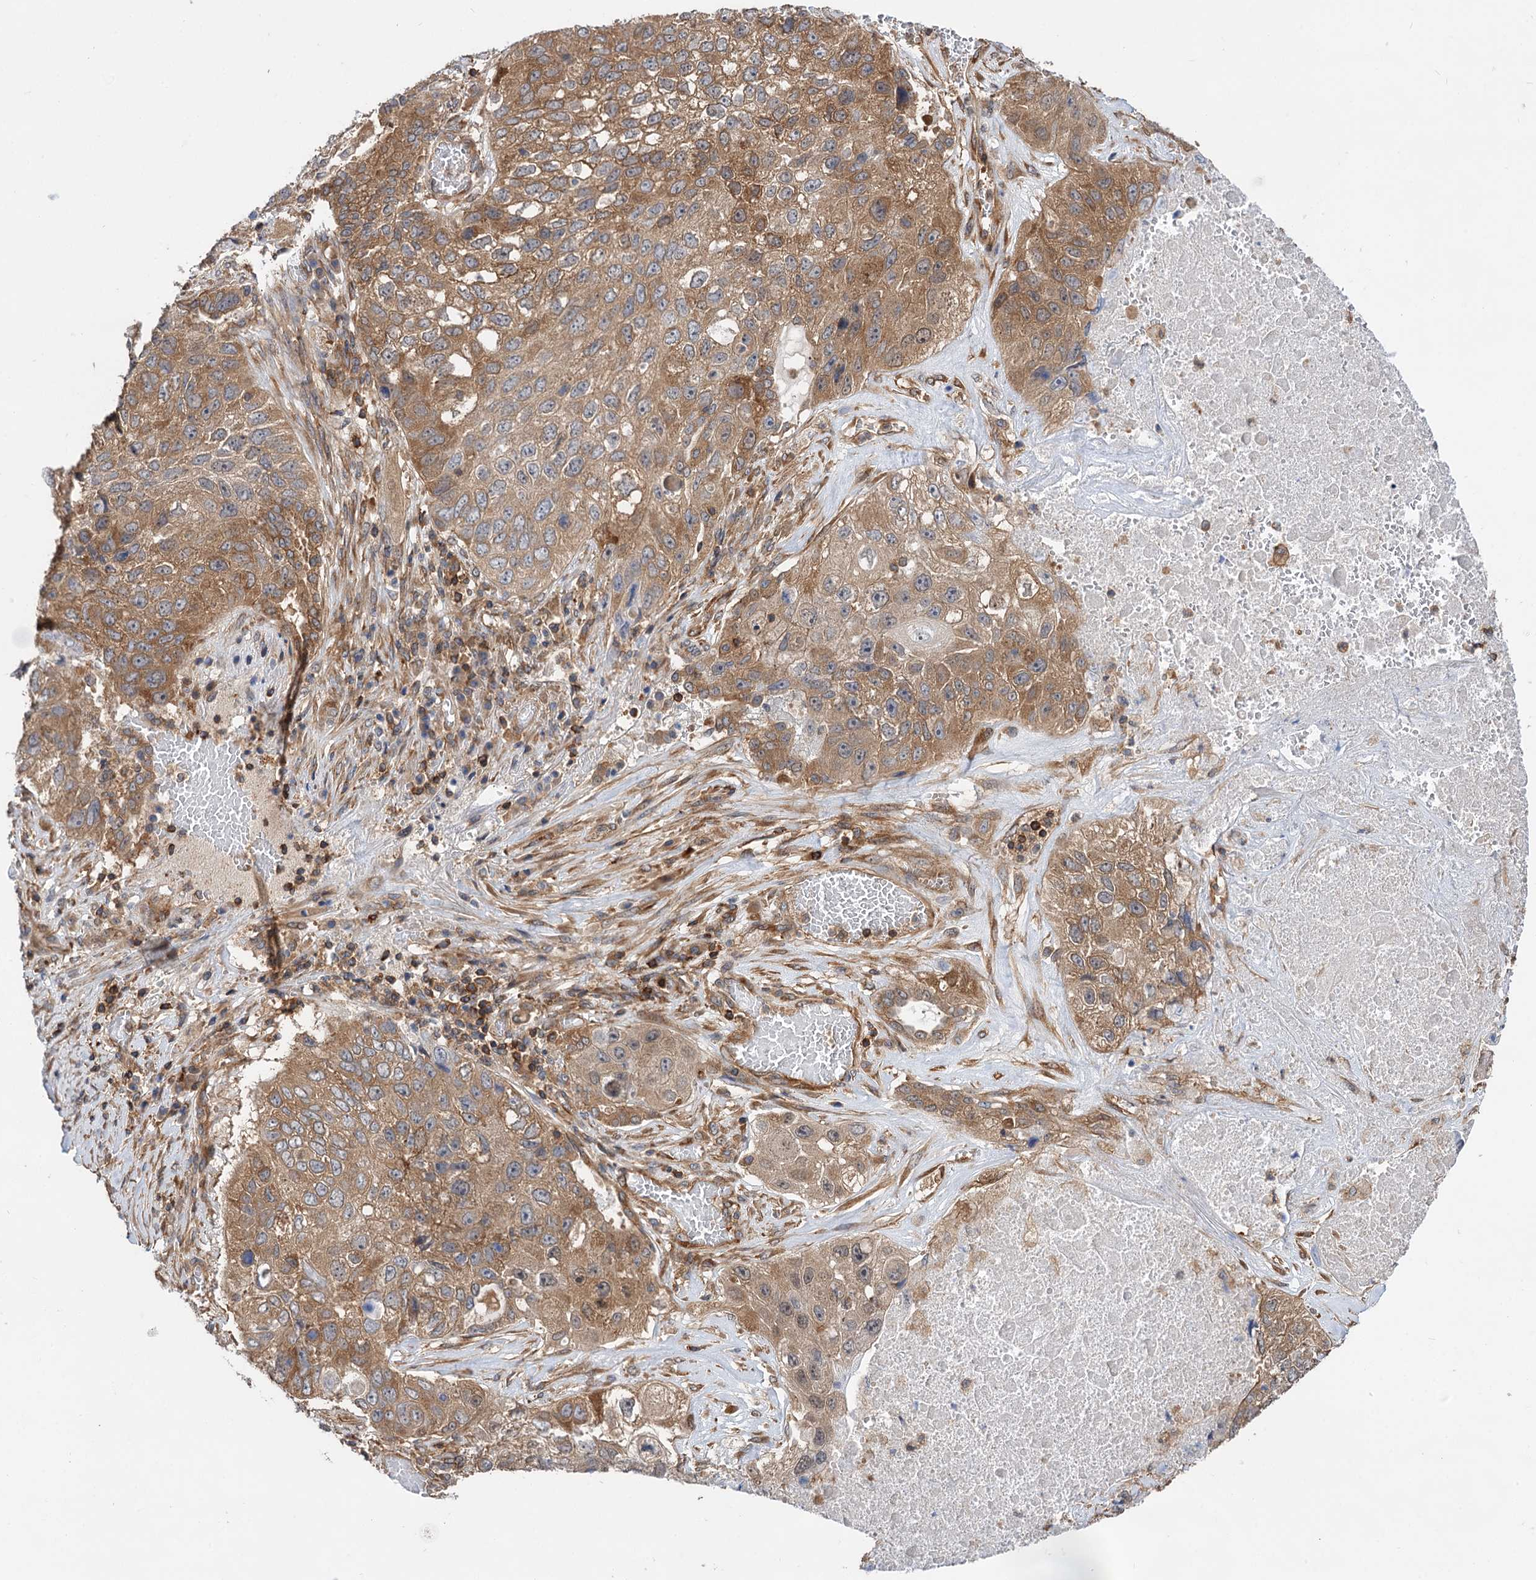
{"staining": {"intensity": "moderate", "quantity": ">75%", "location": "cytoplasmic/membranous"}, "tissue": "lung cancer", "cell_type": "Tumor cells", "image_type": "cancer", "snomed": [{"axis": "morphology", "description": "Squamous cell carcinoma, NOS"}, {"axis": "topography", "description": "Lung"}], "caption": "Immunohistochemistry of human squamous cell carcinoma (lung) demonstrates medium levels of moderate cytoplasmic/membranous positivity in approximately >75% of tumor cells.", "gene": "PACS1", "patient": {"sex": "male", "age": 61}}